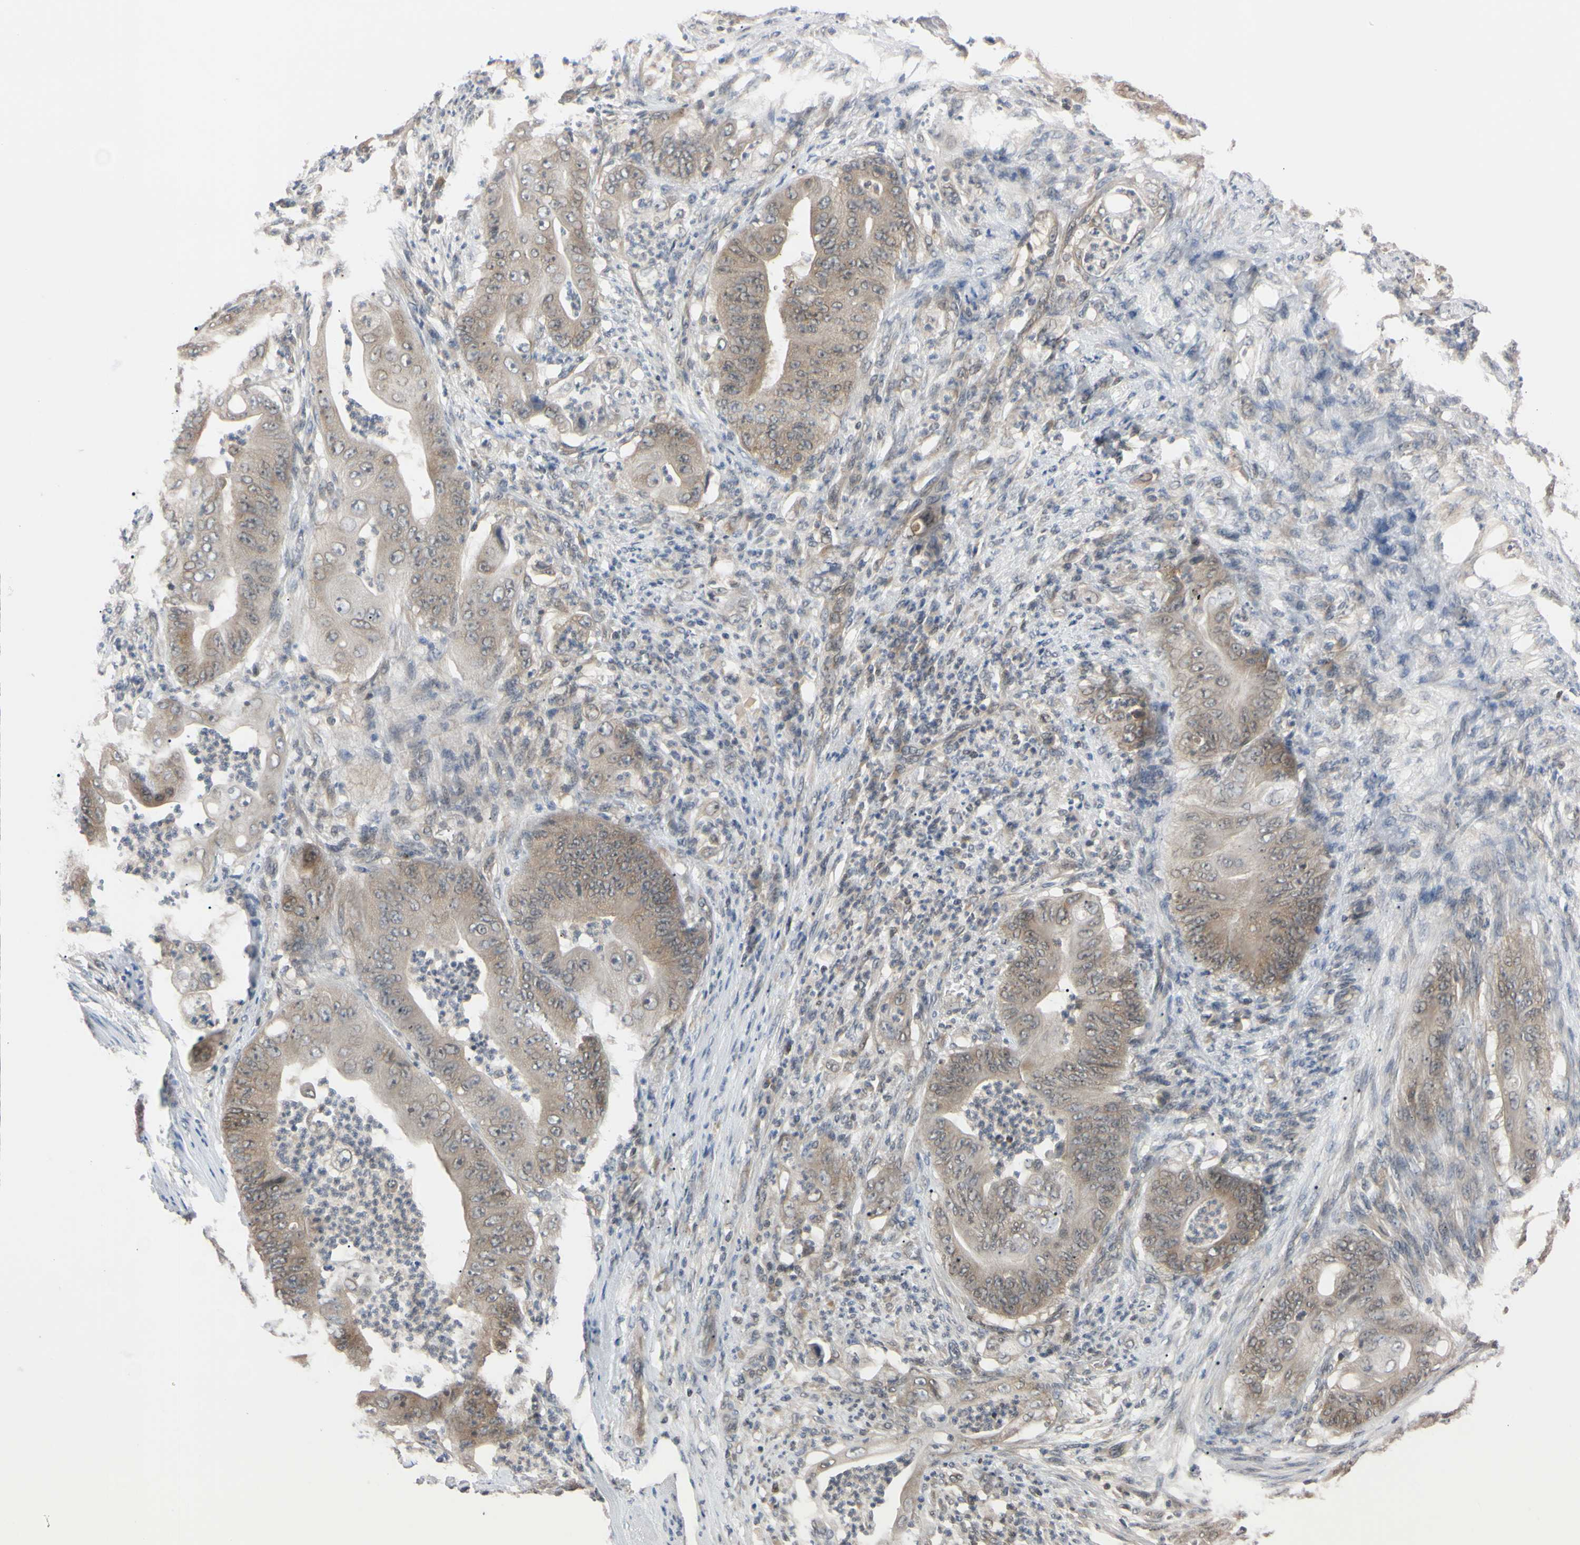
{"staining": {"intensity": "weak", "quantity": ">75%", "location": "cytoplasmic/membranous"}, "tissue": "stomach cancer", "cell_type": "Tumor cells", "image_type": "cancer", "snomed": [{"axis": "morphology", "description": "Adenocarcinoma, NOS"}, {"axis": "topography", "description": "Stomach"}], "caption": "Tumor cells reveal low levels of weak cytoplasmic/membranous staining in approximately >75% of cells in stomach cancer (adenocarcinoma).", "gene": "UBE2I", "patient": {"sex": "female", "age": 73}}